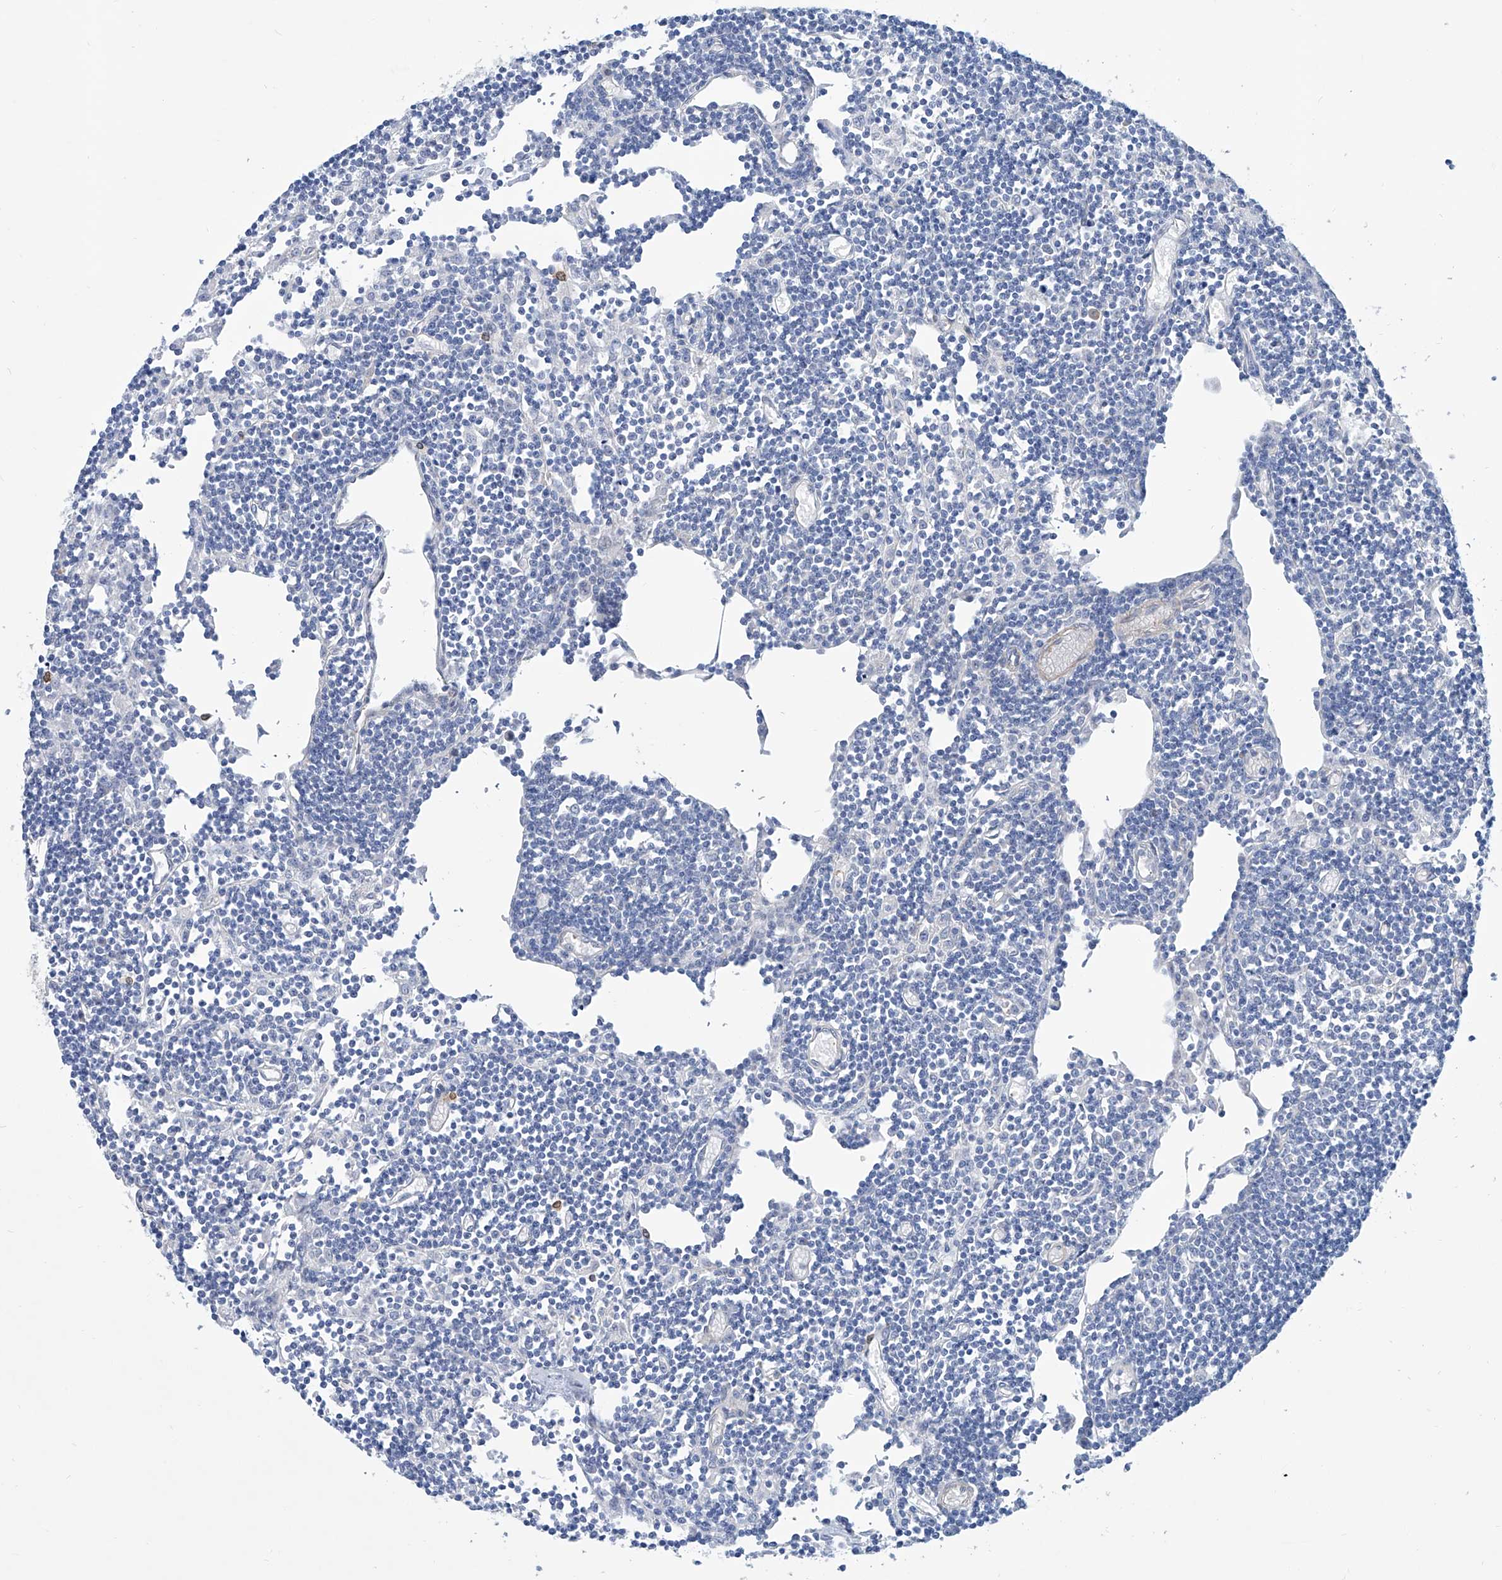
{"staining": {"intensity": "negative", "quantity": "none", "location": "none"}, "tissue": "lymph node", "cell_type": "Germinal center cells", "image_type": "normal", "snomed": [{"axis": "morphology", "description": "Normal tissue, NOS"}, {"axis": "topography", "description": "Lymph node"}], "caption": "IHC histopathology image of benign human lymph node stained for a protein (brown), which reveals no staining in germinal center cells. (Stains: DAB (3,3'-diaminobenzidine) immunohistochemistry (IHC) with hematoxylin counter stain, Microscopy: brightfield microscopy at high magnification).", "gene": "TNN", "patient": {"sex": "female", "age": 11}}